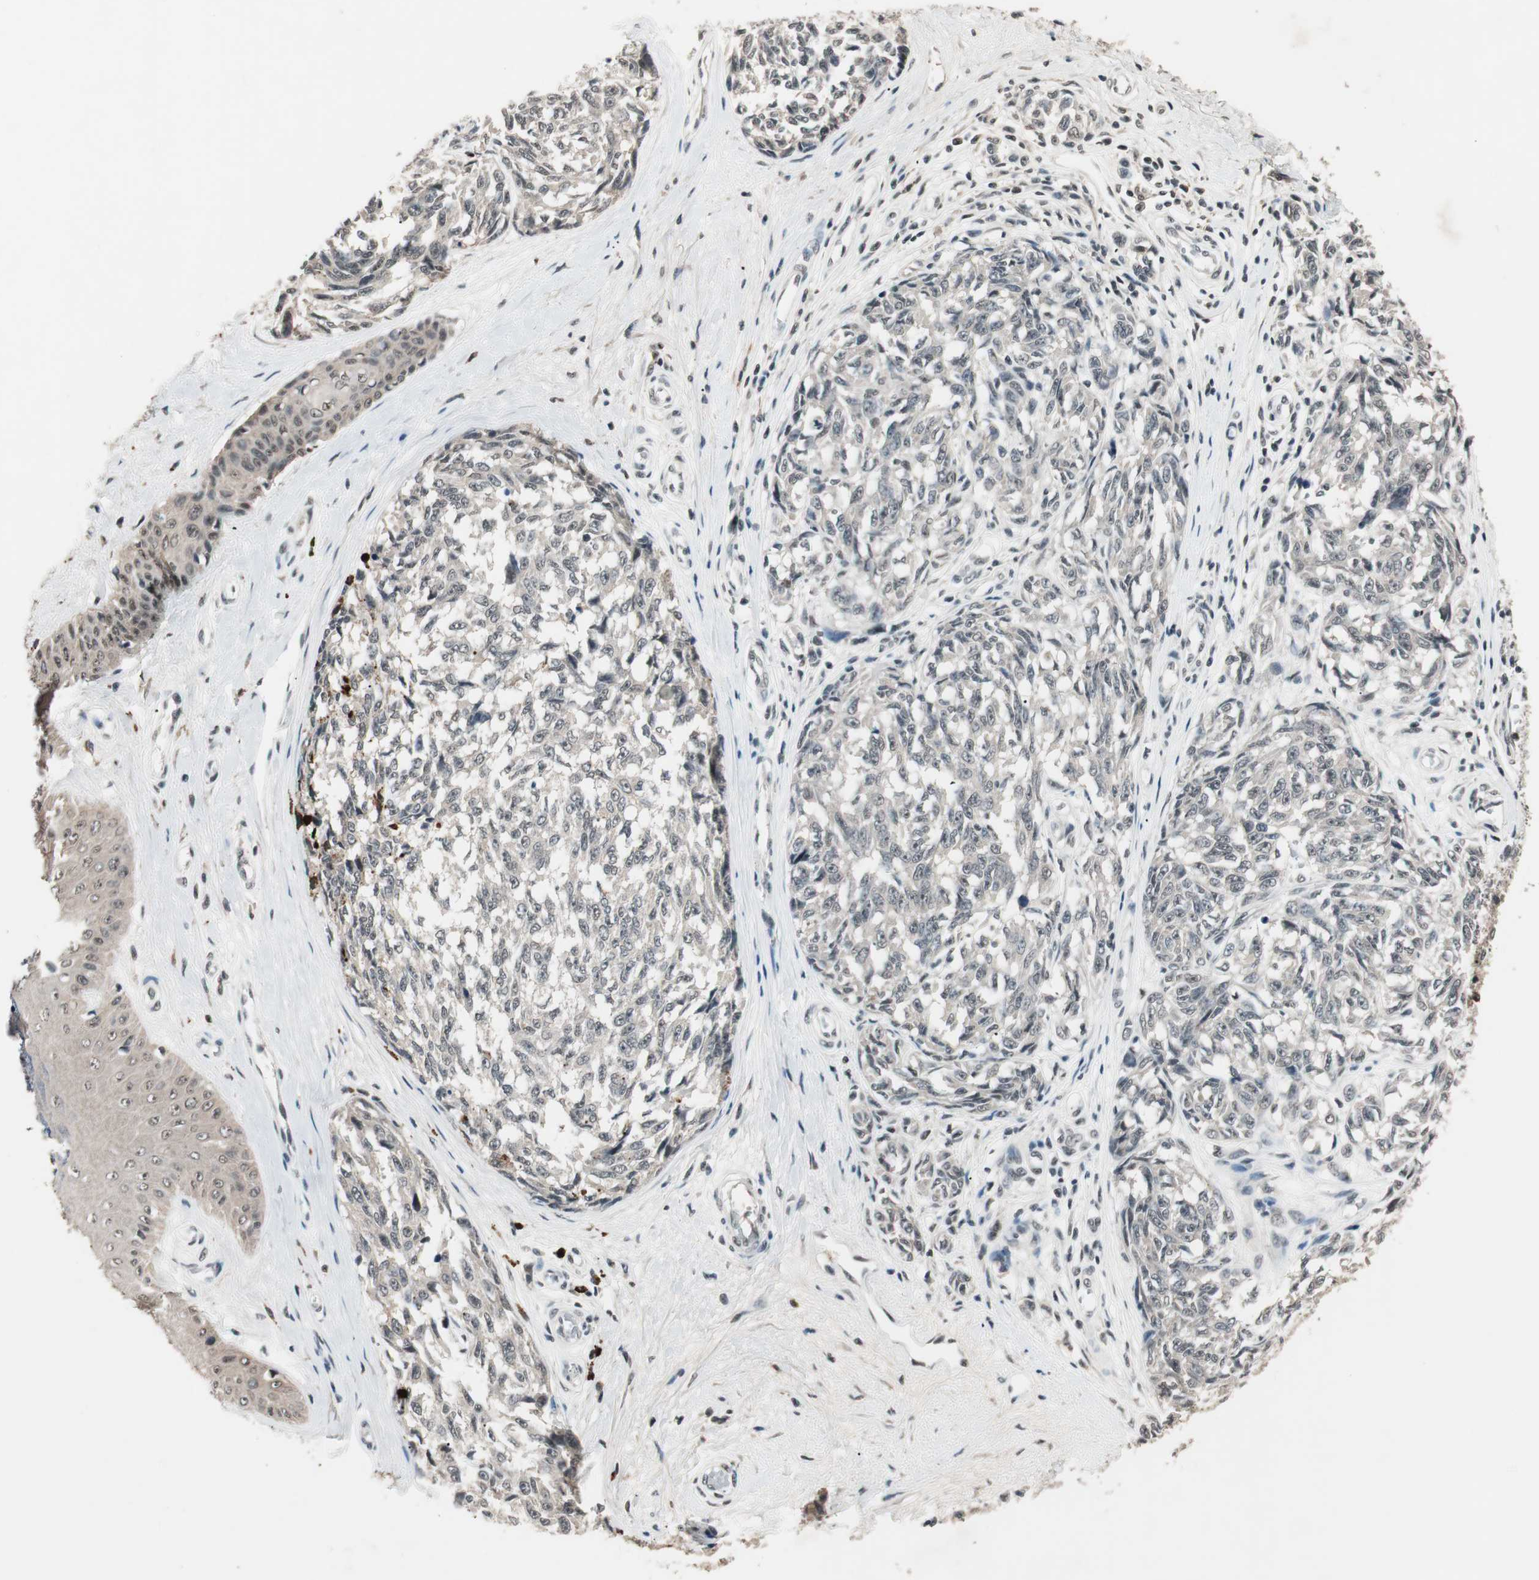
{"staining": {"intensity": "weak", "quantity": "<25%", "location": "cytoplasmic/membranous"}, "tissue": "melanoma", "cell_type": "Tumor cells", "image_type": "cancer", "snomed": [{"axis": "morphology", "description": "Malignant melanoma, NOS"}, {"axis": "topography", "description": "Skin"}], "caption": "This is an IHC micrograph of human malignant melanoma. There is no expression in tumor cells.", "gene": "NFRKB", "patient": {"sex": "female", "age": 64}}